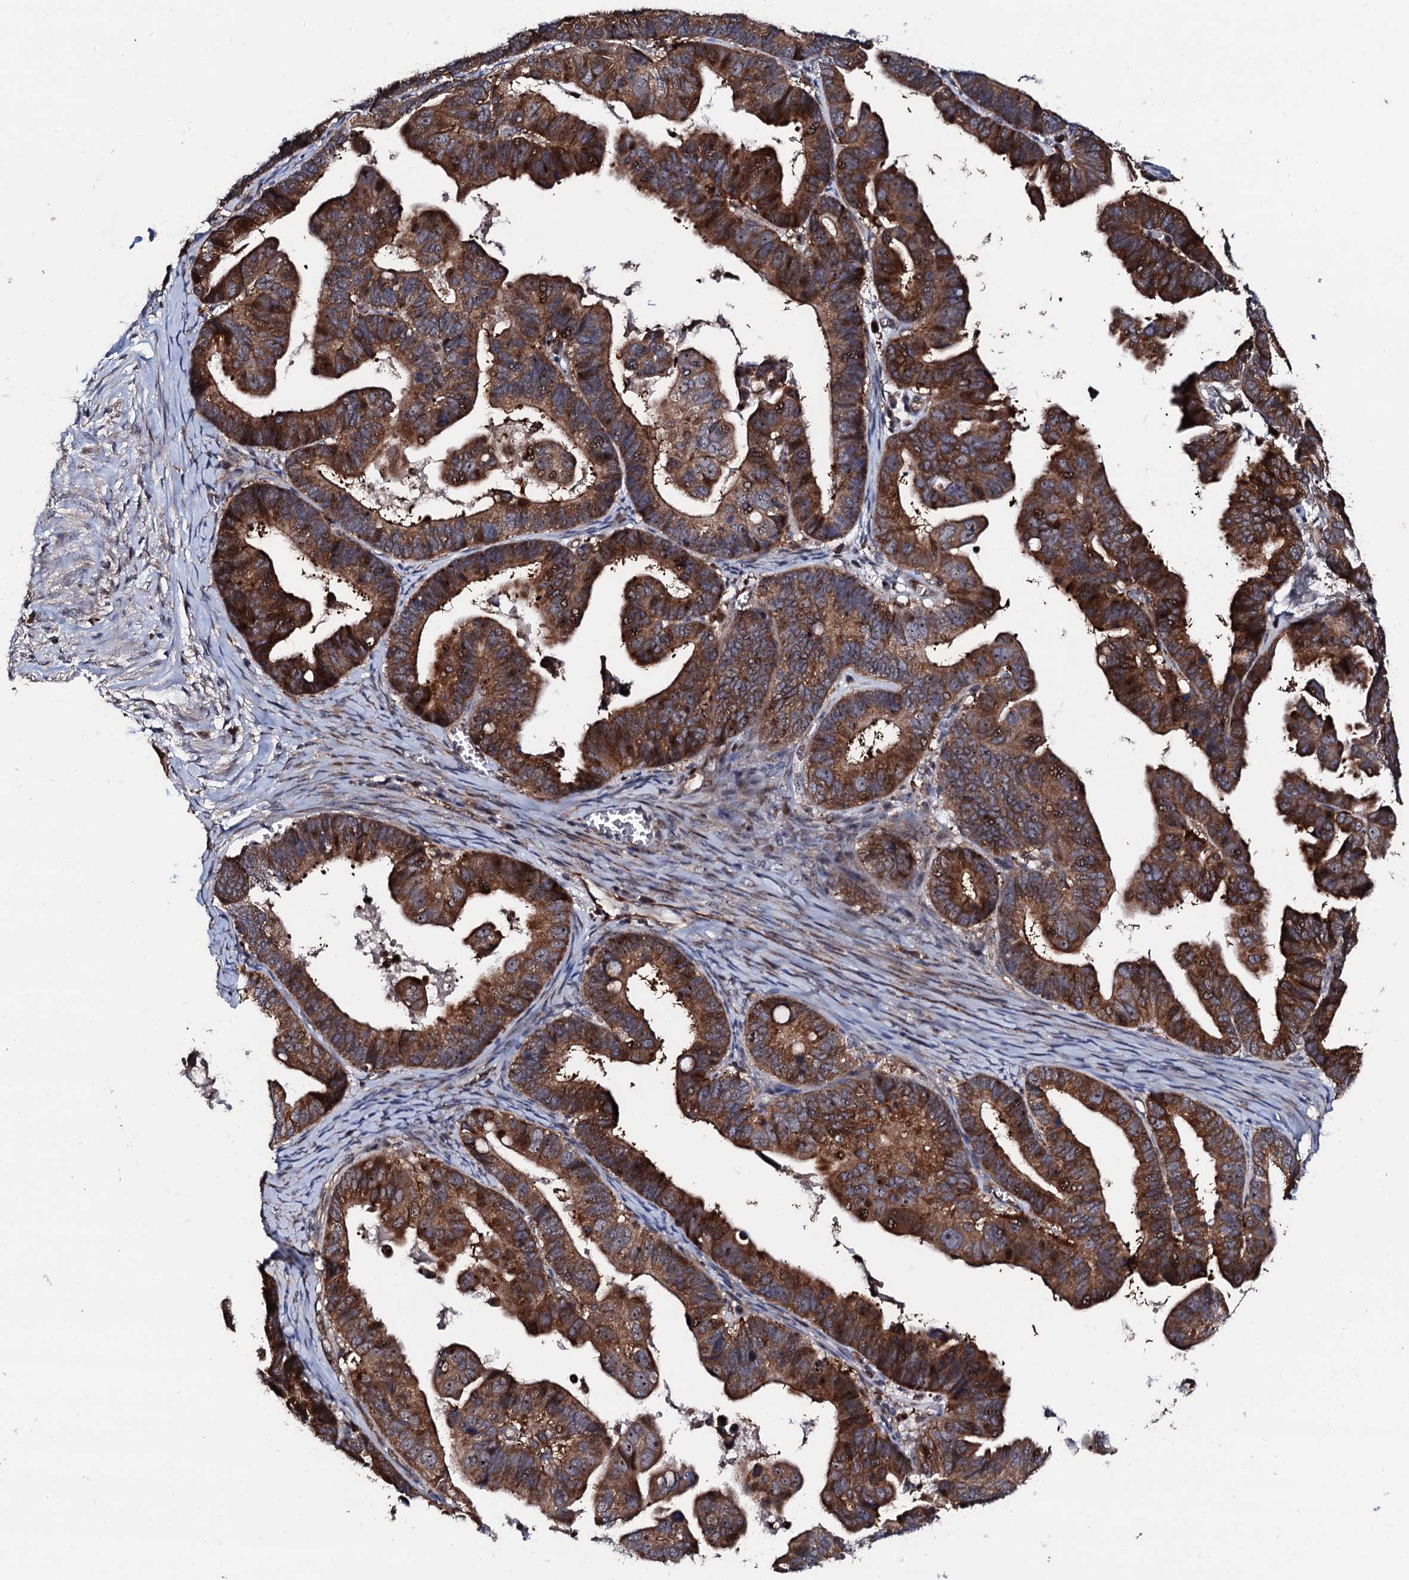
{"staining": {"intensity": "strong", "quantity": ">75%", "location": "cytoplasmic/membranous"}, "tissue": "ovarian cancer", "cell_type": "Tumor cells", "image_type": "cancer", "snomed": [{"axis": "morphology", "description": "Cystadenocarcinoma, serous, NOS"}, {"axis": "topography", "description": "Ovary"}], "caption": "Immunohistochemistry histopathology image of neoplastic tissue: human ovarian serous cystadenocarcinoma stained using immunohistochemistry (IHC) displays high levels of strong protein expression localized specifically in the cytoplasmic/membranous of tumor cells, appearing as a cytoplasmic/membranous brown color.", "gene": "GTPBP4", "patient": {"sex": "female", "age": 56}}